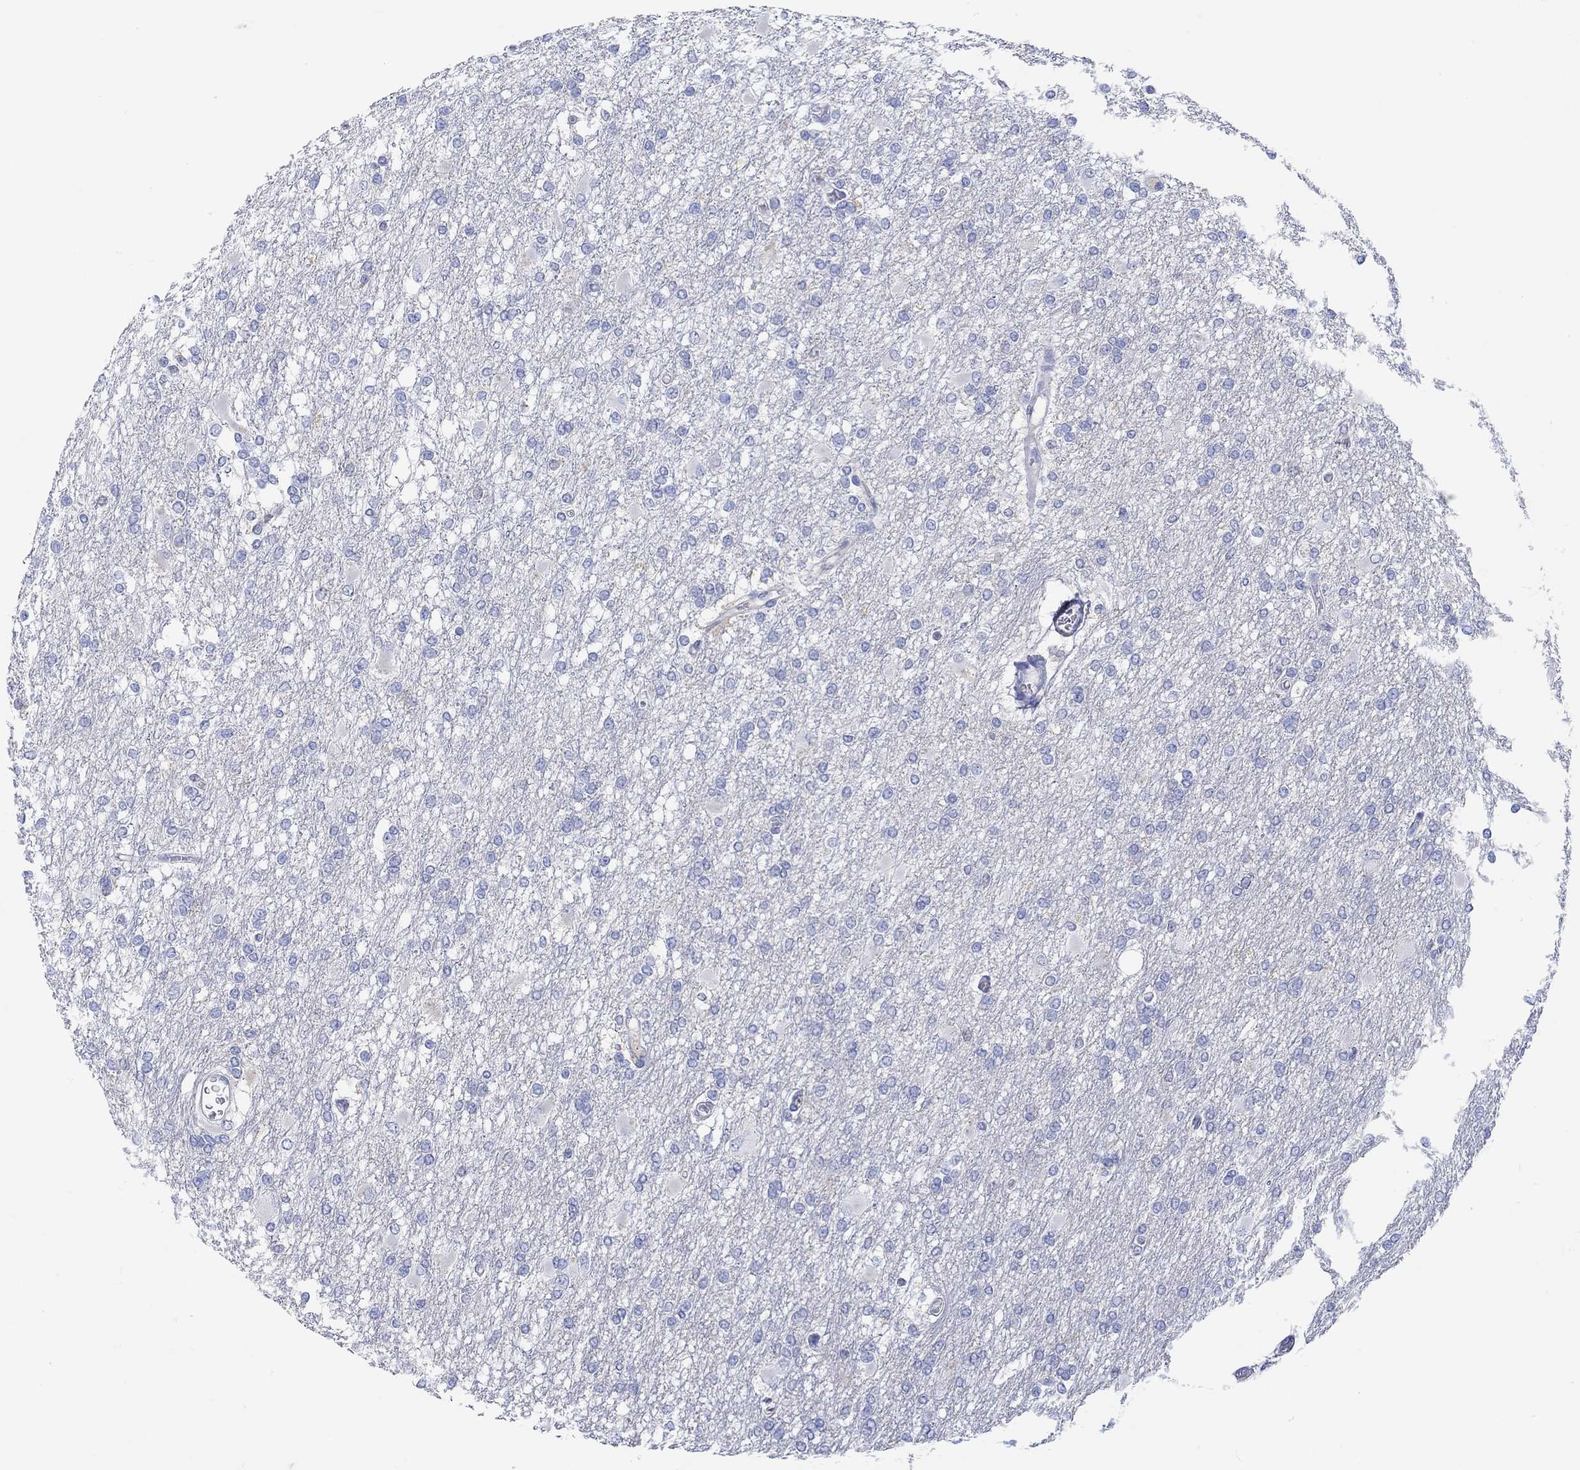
{"staining": {"intensity": "negative", "quantity": "none", "location": "none"}, "tissue": "glioma", "cell_type": "Tumor cells", "image_type": "cancer", "snomed": [{"axis": "morphology", "description": "Glioma, malignant, High grade"}, {"axis": "topography", "description": "Cerebral cortex"}], "caption": "There is no significant expression in tumor cells of glioma.", "gene": "GCM1", "patient": {"sex": "male", "age": 79}}